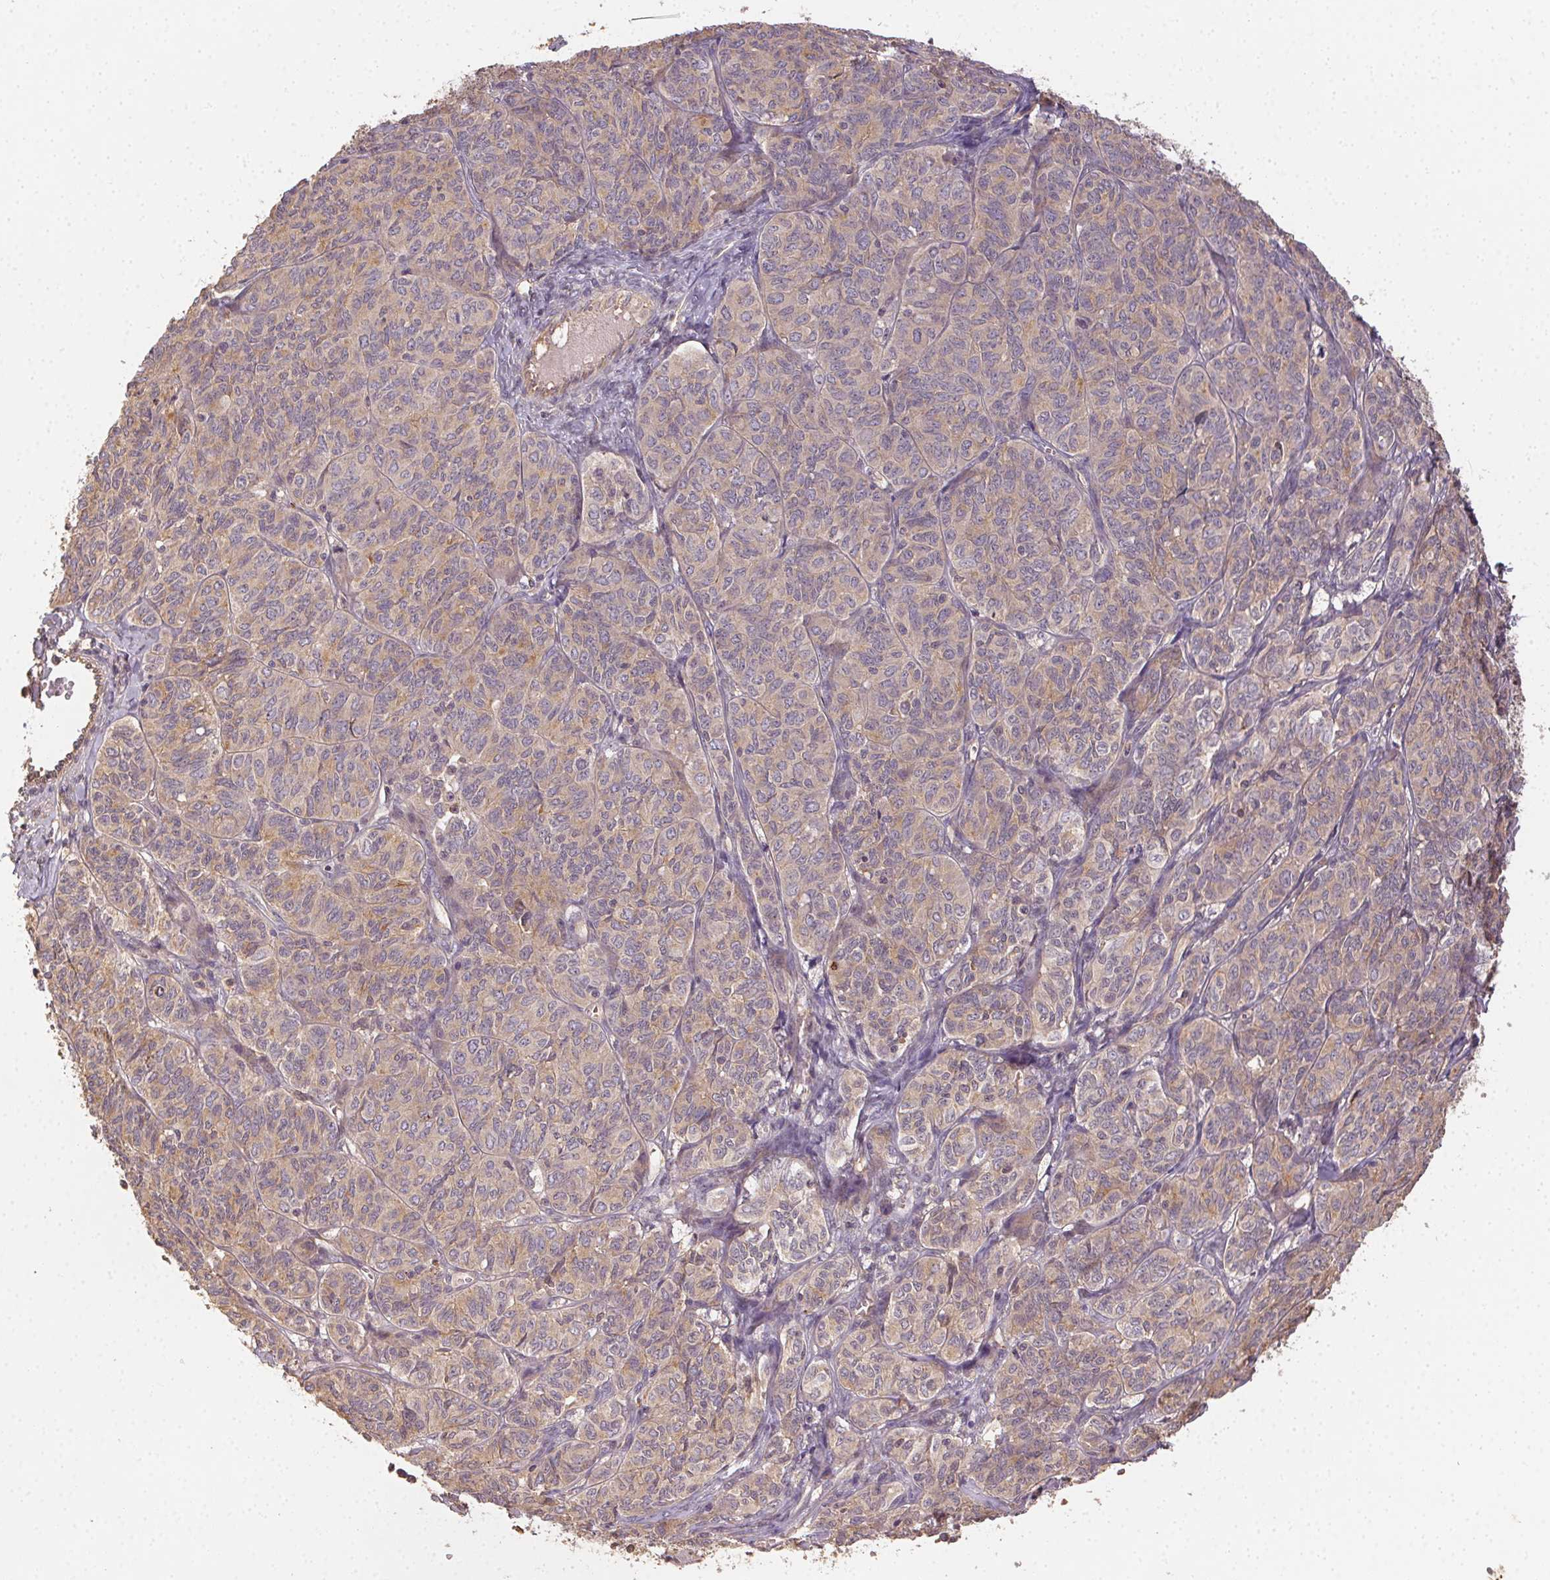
{"staining": {"intensity": "weak", "quantity": "25%-75%", "location": "cytoplasmic/membranous"}, "tissue": "ovarian cancer", "cell_type": "Tumor cells", "image_type": "cancer", "snomed": [{"axis": "morphology", "description": "Carcinoma, endometroid"}, {"axis": "topography", "description": "Ovary"}], "caption": "Weak cytoplasmic/membranous protein staining is seen in approximately 25%-75% of tumor cells in endometroid carcinoma (ovarian). The staining is performed using DAB (3,3'-diaminobenzidine) brown chromogen to label protein expression. The nuclei are counter-stained blue using hematoxylin.", "gene": "RALA", "patient": {"sex": "female", "age": 80}}